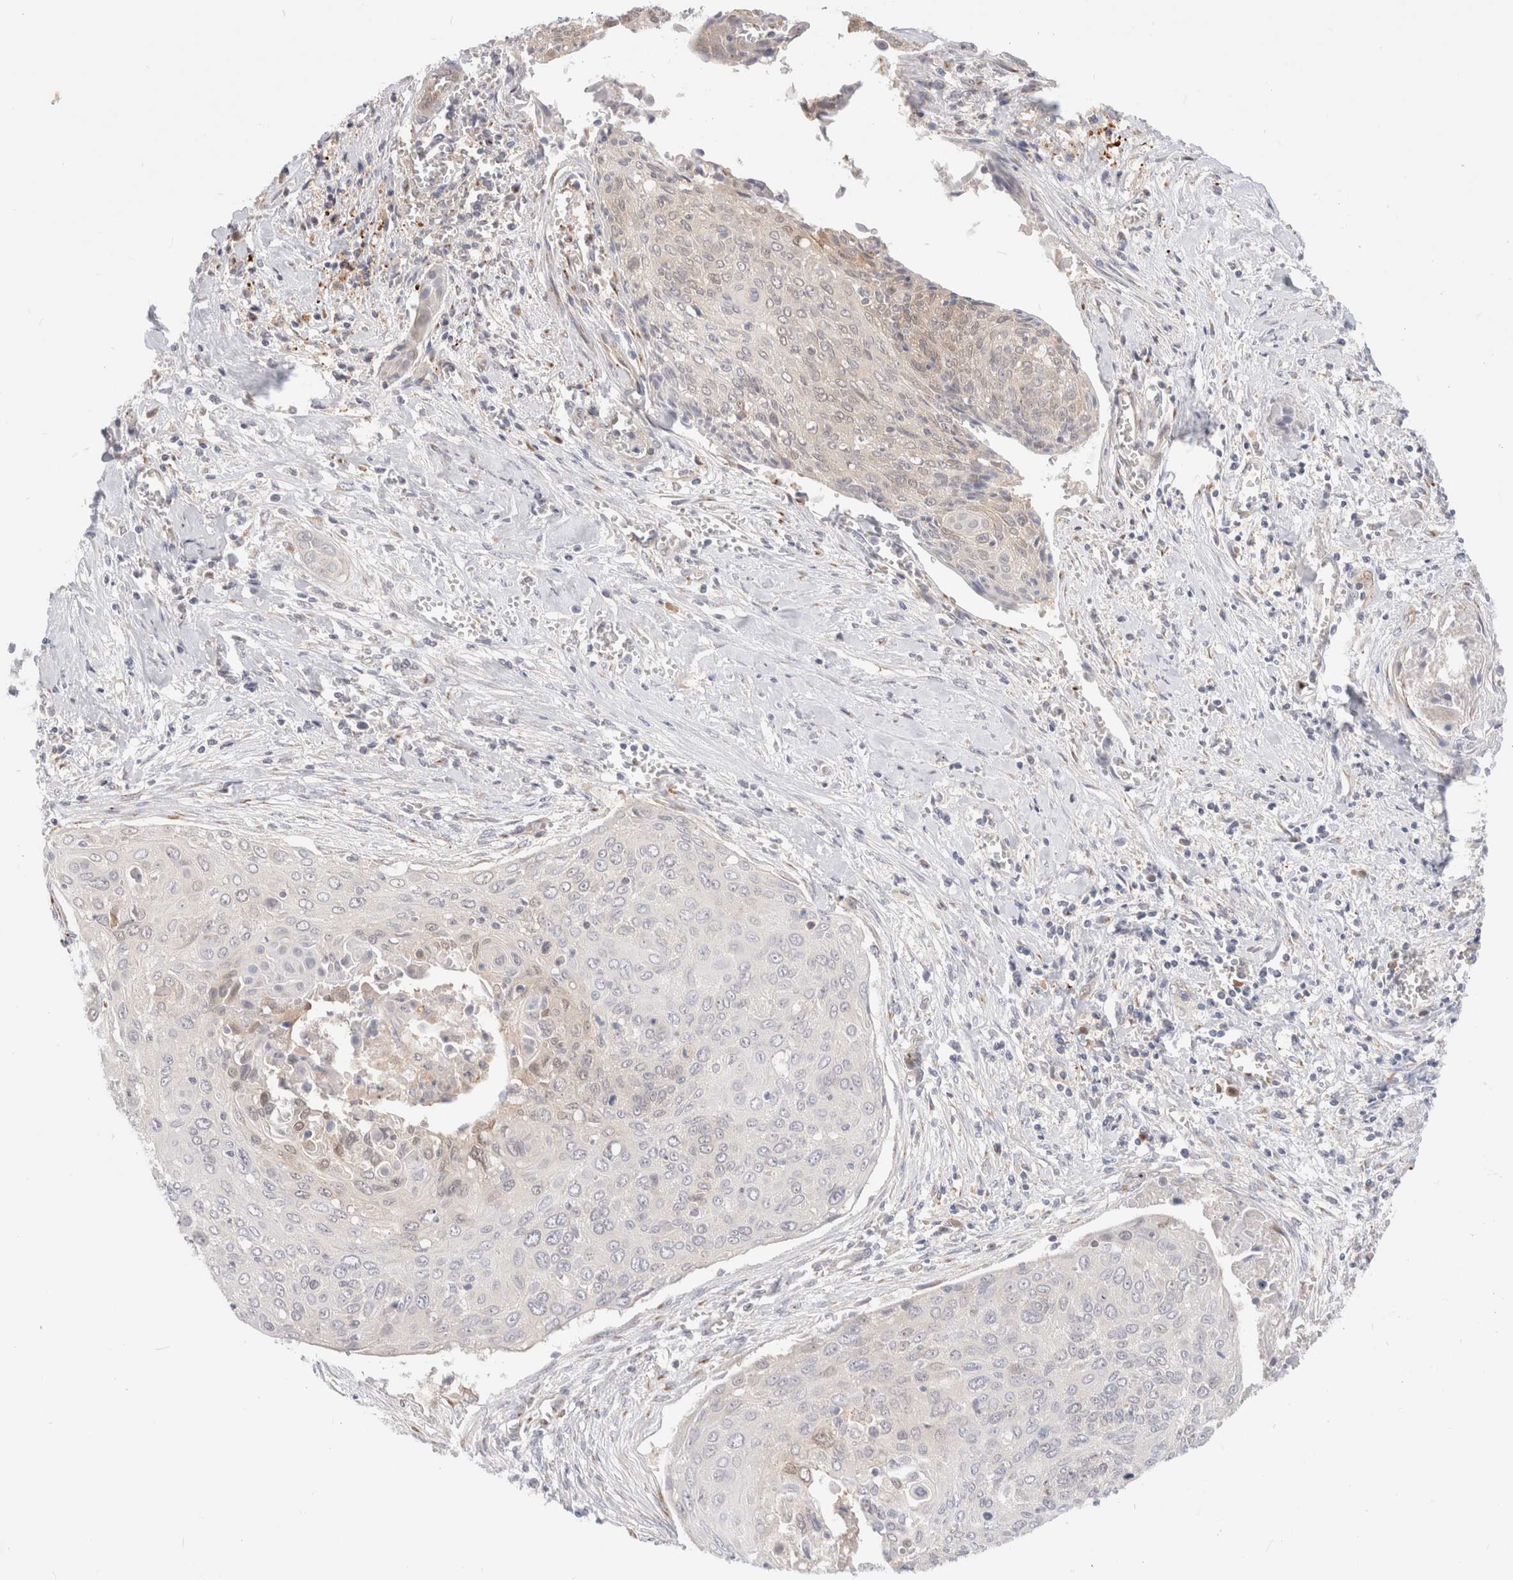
{"staining": {"intensity": "weak", "quantity": "<25%", "location": "cytoplasmic/membranous"}, "tissue": "cervical cancer", "cell_type": "Tumor cells", "image_type": "cancer", "snomed": [{"axis": "morphology", "description": "Squamous cell carcinoma, NOS"}, {"axis": "topography", "description": "Cervix"}], "caption": "High magnification brightfield microscopy of squamous cell carcinoma (cervical) stained with DAB (3,3'-diaminobenzidine) (brown) and counterstained with hematoxylin (blue): tumor cells show no significant expression.", "gene": "EFCAB13", "patient": {"sex": "female", "age": 55}}